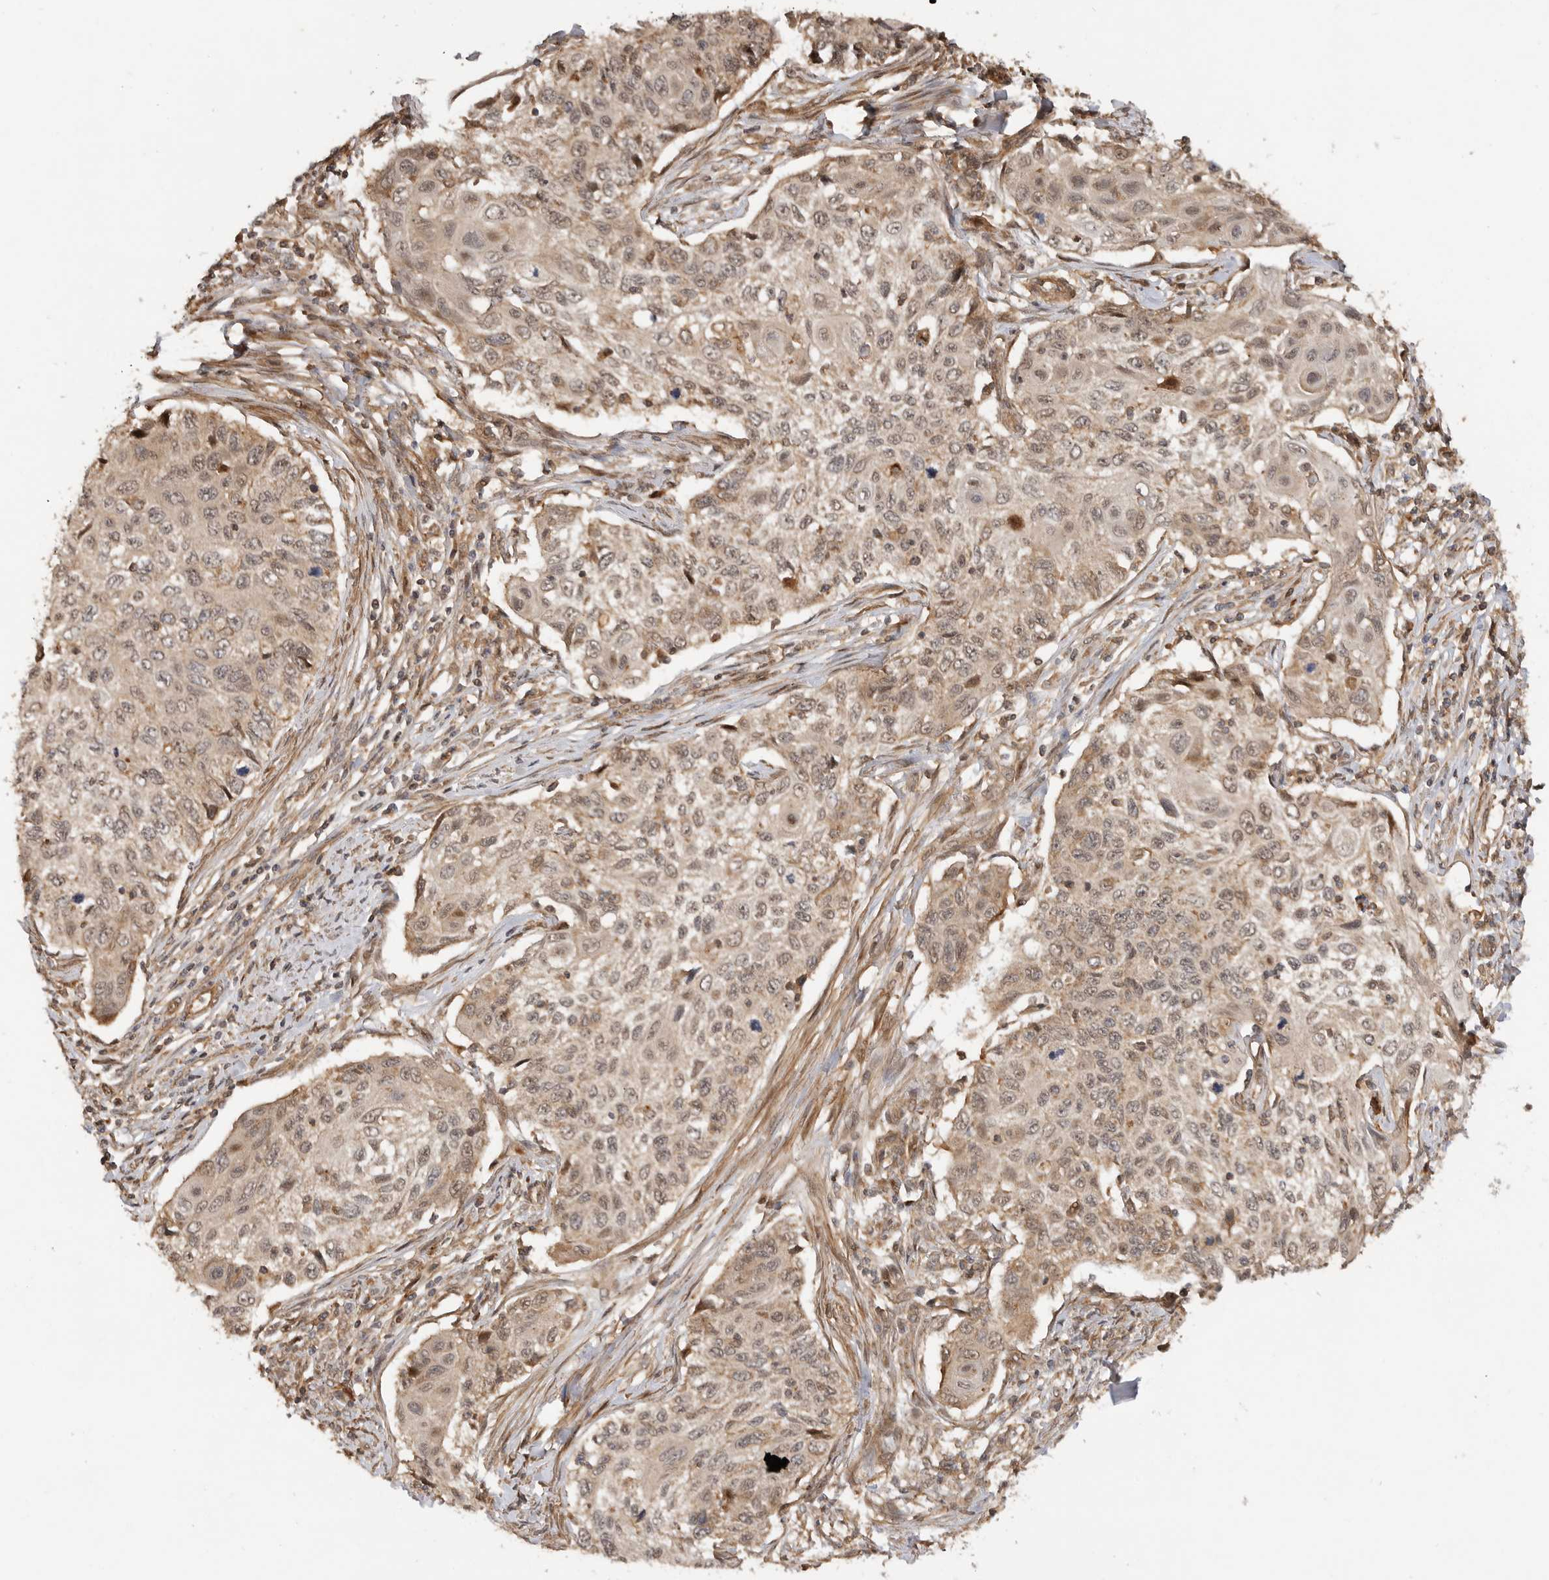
{"staining": {"intensity": "weak", "quantity": "25%-75%", "location": "cytoplasmic/membranous"}, "tissue": "cervical cancer", "cell_type": "Tumor cells", "image_type": "cancer", "snomed": [{"axis": "morphology", "description": "Squamous cell carcinoma, NOS"}, {"axis": "topography", "description": "Cervix"}], "caption": "The micrograph displays a brown stain indicating the presence of a protein in the cytoplasmic/membranous of tumor cells in cervical cancer (squamous cell carcinoma).", "gene": "ADPRS", "patient": {"sex": "female", "age": 70}}